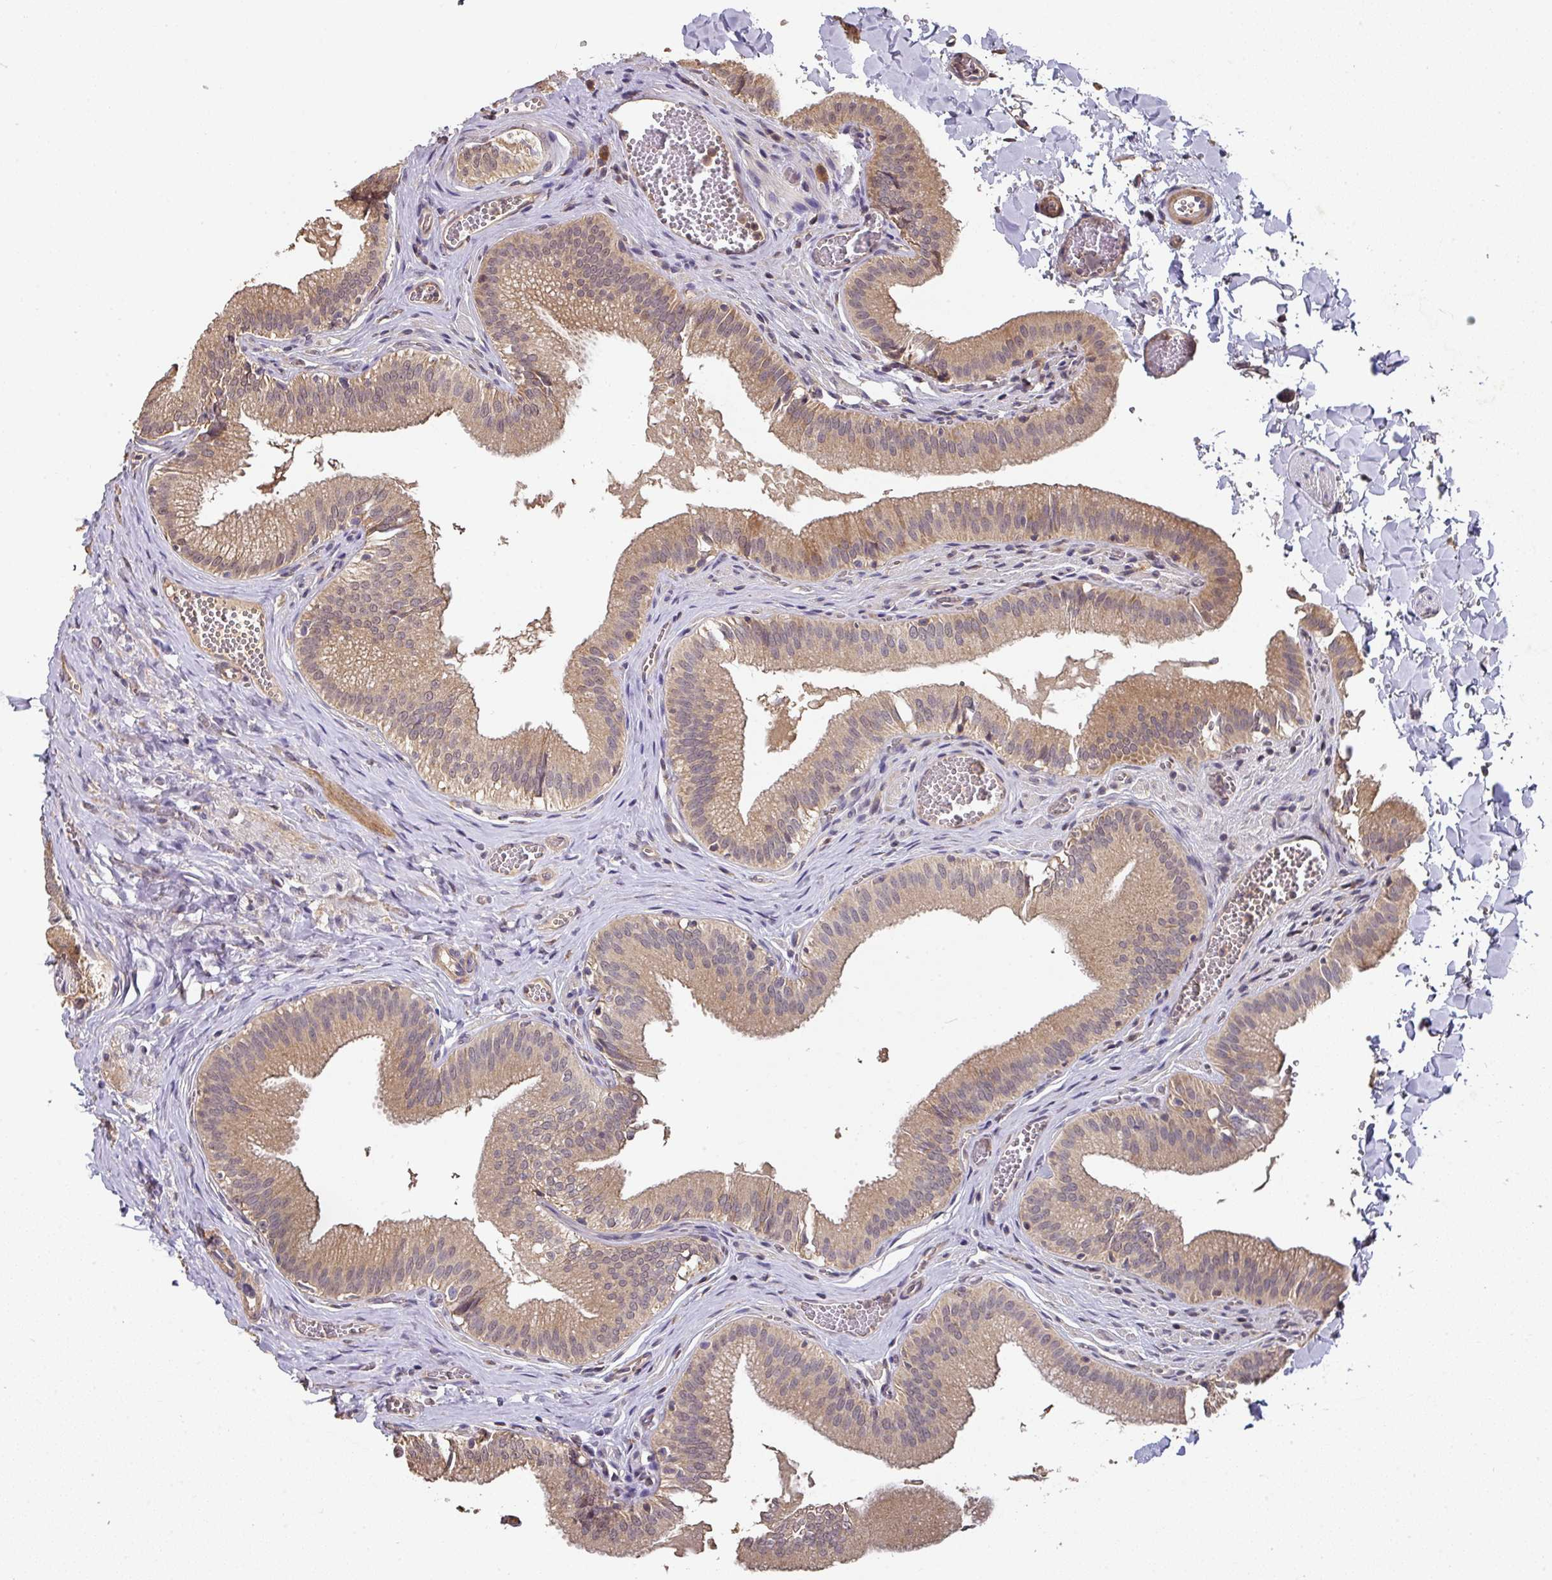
{"staining": {"intensity": "moderate", "quantity": ">75%", "location": "cytoplasmic/membranous"}, "tissue": "gallbladder", "cell_type": "Glandular cells", "image_type": "normal", "snomed": [{"axis": "morphology", "description": "Normal tissue, NOS"}, {"axis": "topography", "description": "Gallbladder"}, {"axis": "topography", "description": "Peripheral nerve tissue"}], "caption": "Immunohistochemistry histopathology image of normal gallbladder: human gallbladder stained using immunohistochemistry displays medium levels of moderate protein expression localized specifically in the cytoplasmic/membranous of glandular cells, appearing as a cytoplasmic/membranous brown color.", "gene": "ACVR2B", "patient": {"sex": "male", "age": 17}}